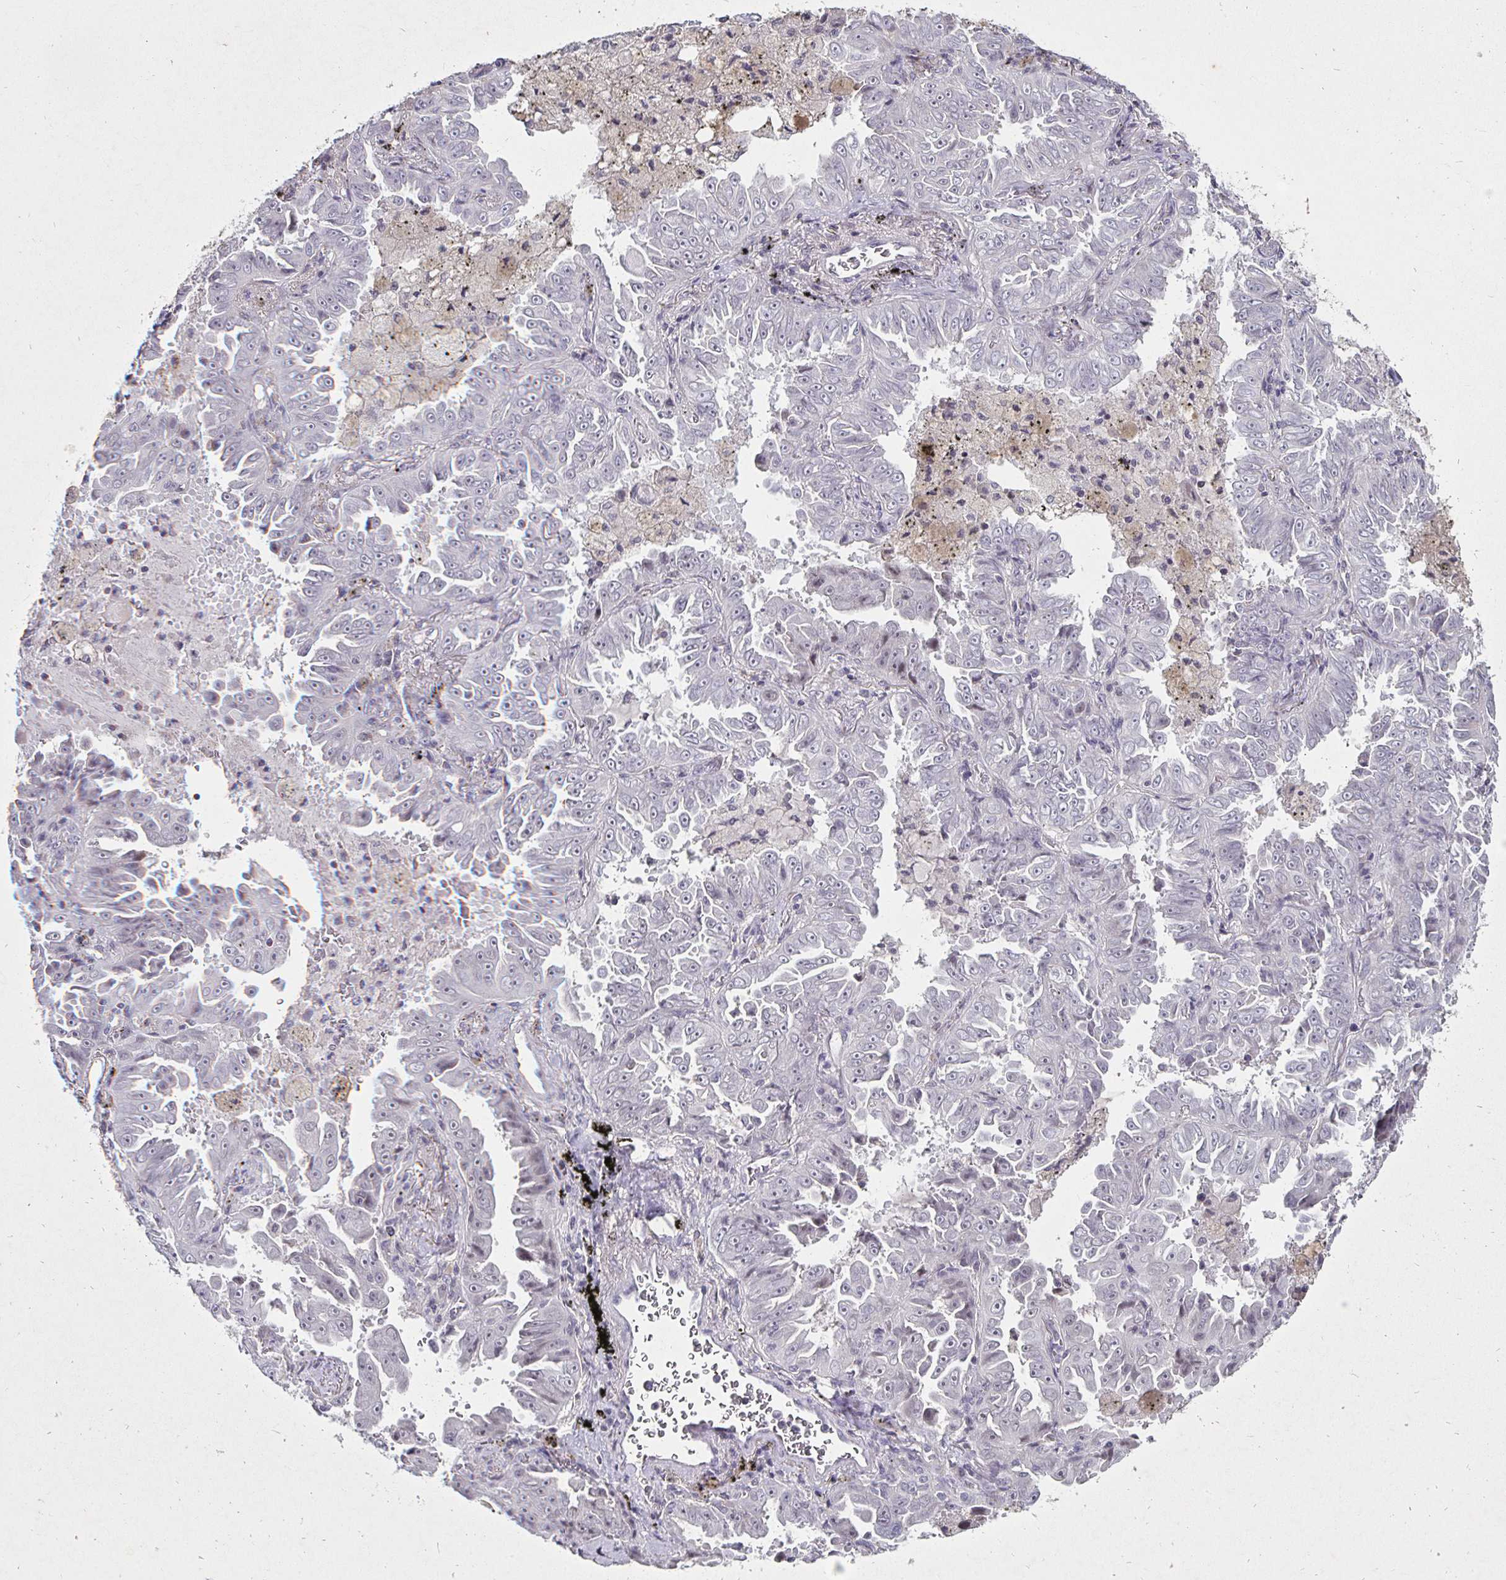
{"staining": {"intensity": "negative", "quantity": "none", "location": "none"}, "tissue": "lung cancer", "cell_type": "Tumor cells", "image_type": "cancer", "snomed": [{"axis": "morphology", "description": "Adenocarcinoma, NOS"}, {"axis": "topography", "description": "Lung"}], "caption": "IHC of lung cancer (adenocarcinoma) displays no expression in tumor cells.", "gene": "MLH1", "patient": {"sex": "female", "age": 52}}